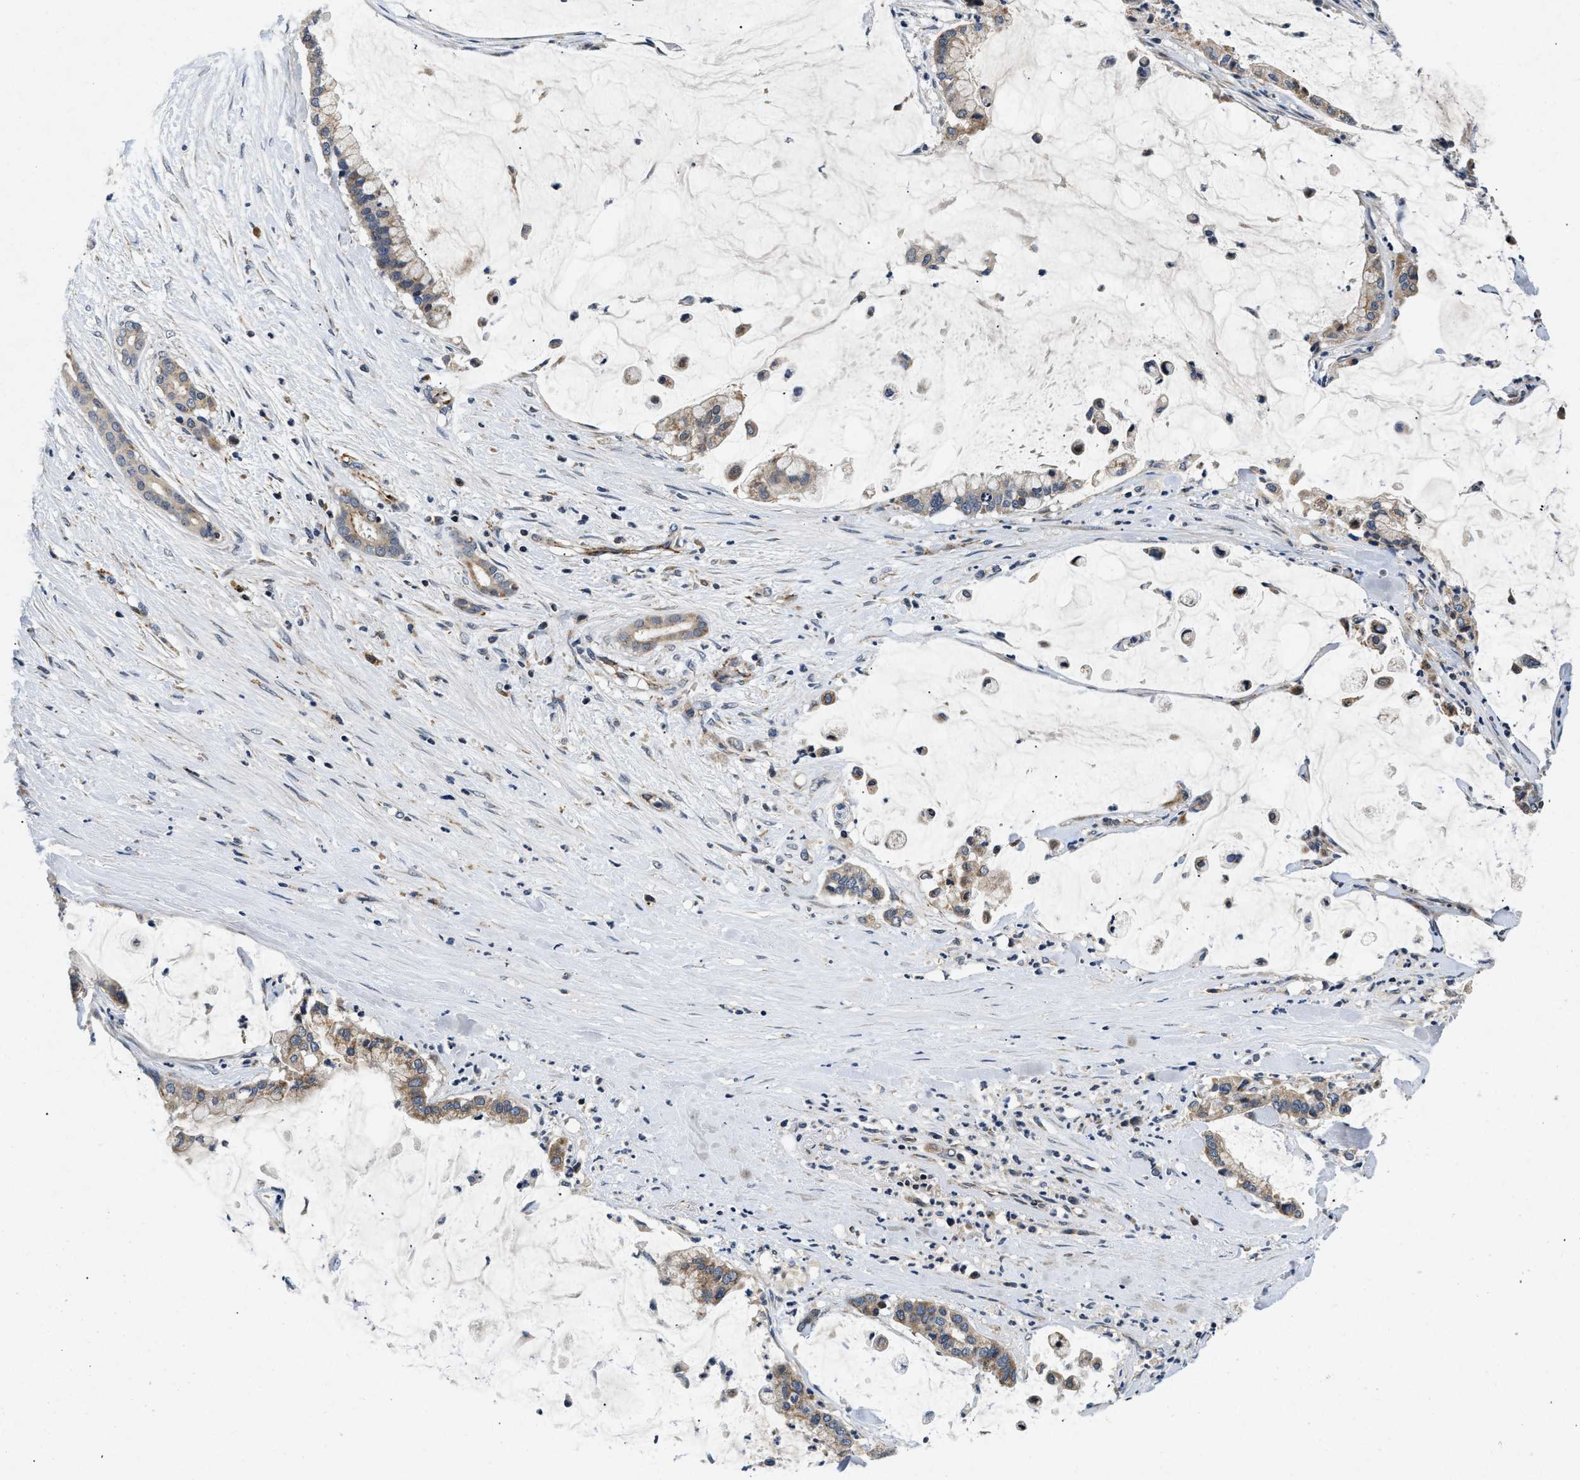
{"staining": {"intensity": "moderate", "quantity": "25%-75%", "location": "cytoplasmic/membranous"}, "tissue": "pancreatic cancer", "cell_type": "Tumor cells", "image_type": "cancer", "snomed": [{"axis": "morphology", "description": "Adenocarcinoma, NOS"}, {"axis": "topography", "description": "Pancreas"}], "caption": "This micrograph reveals IHC staining of pancreatic cancer, with medium moderate cytoplasmic/membranous staining in about 25%-75% of tumor cells.", "gene": "PDP1", "patient": {"sex": "male", "age": 41}}